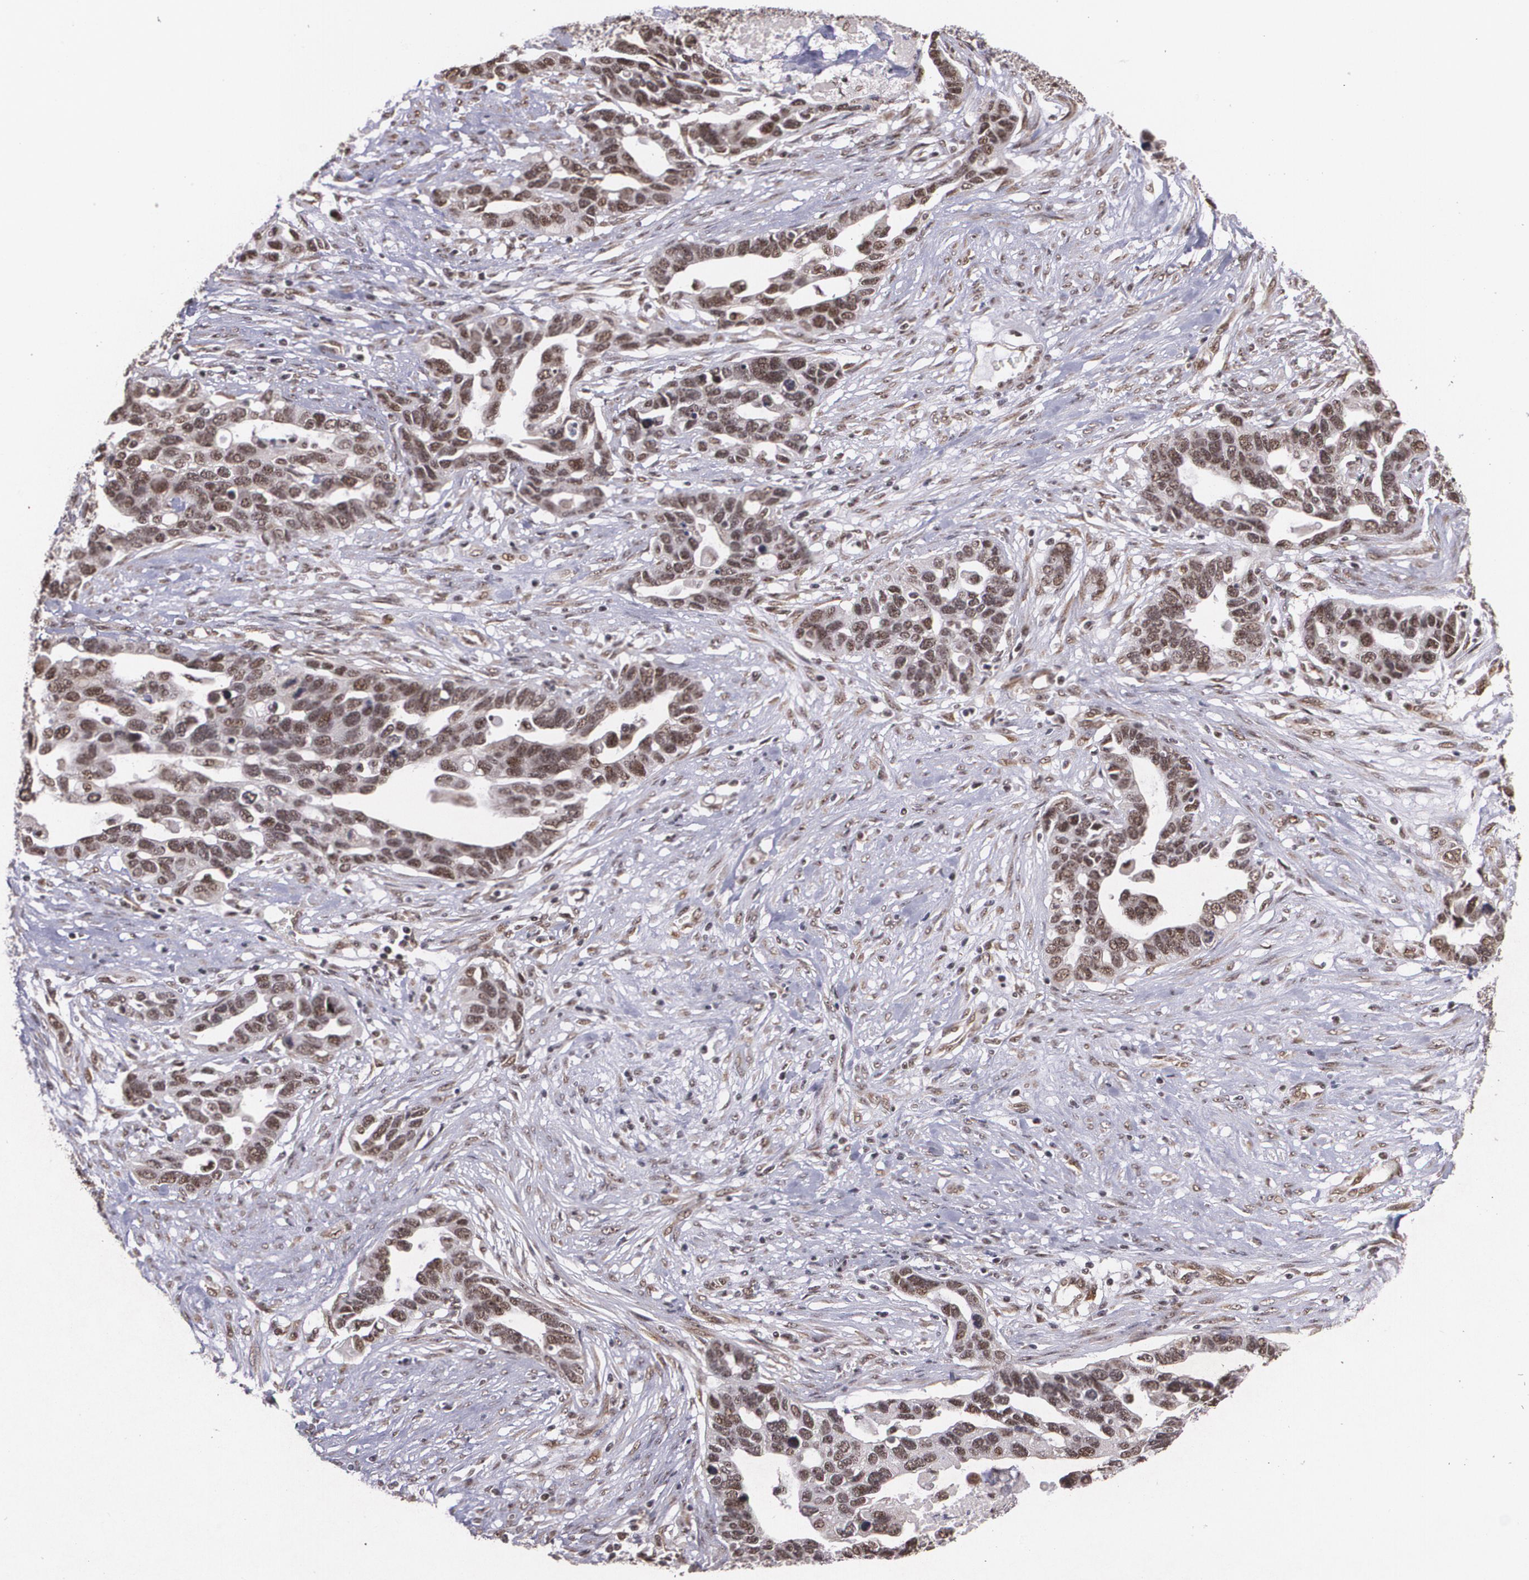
{"staining": {"intensity": "strong", "quantity": ">75%", "location": "cytoplasmic/membranous,nuclear"}, "tissue": "ovarian cancer", "cell_type": "Tumor cells", "image_type": "cancer", "snomed": [{"axis": "morphology", "description": "Cystadenocarcinoma, serous, NOS"}, {"axis": "topography", "description": "Ovary"}], "caption": "A high-resolution micrograph shows IHC staining of ovarian cancer (serous cystadenocarcinoma), which shows strong cytoplasmic/membranous and nuclear staining in approximately >75% of tumor cells.", "gene": "C6orf15", "patient": {"sex": "female", "age": 54}}